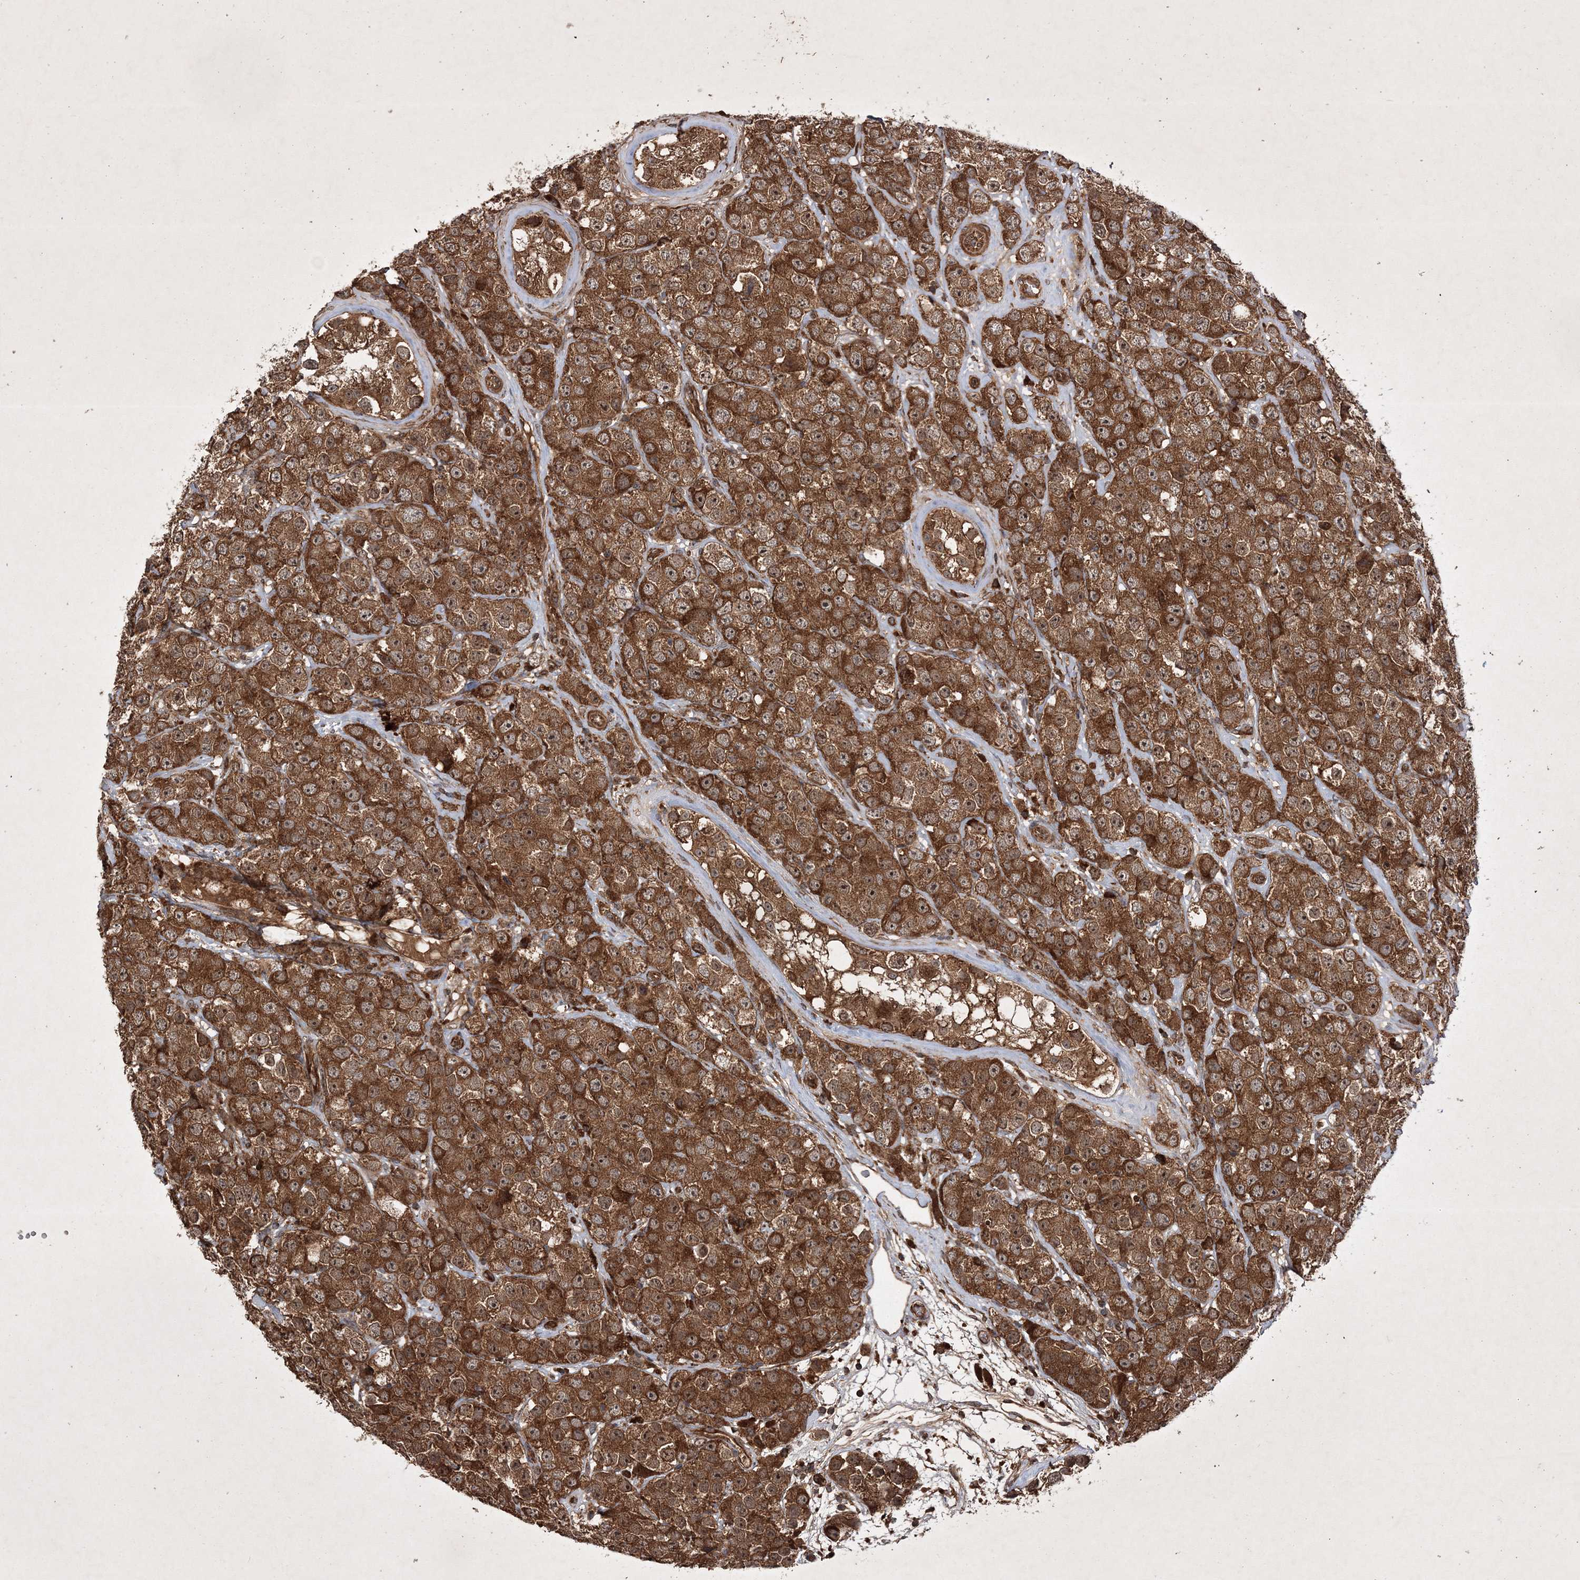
{"staining": {"intensity": "moderate", "quantity": ">75%", "location": "cytoplasmic/membranous"}, "tissue": "testis cancer", "cell_type": "Tumor cells", "image_type": "cancer", "snomed": [{"axis": "morphology", "description": "Seminoma, NOS"}, {"axis": "topography", "description": "Testis"}], "caption": "Human testis cancer (seminoma) stained for a protein (brown) demonstrates moderate cytoplasmic/membranous positive expression in approximately >75% of tumor cells.", "gene": "DNAJC13", "patient": {"sex": "male", "age": 28}}